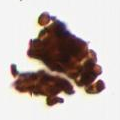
{"staining": {"intensity": "moderate", "quantity": ">75%", "location": "nuclear"}, "tissue": "adipose tissue", "cell_type": "Adipocytes", "image_type": "normal", "snomed": [{"axis": "morphology", "description": "Normal tissue, NOS"}, {"axis": "morphology", "description": "Duct carcinoma"}, {"axis": "topography", "description": "Breast"}, {"axis": "topography", "description": "Adipose tissue"}], "caption": "Adipose tissue stained with DAB (3,3'-diaminobenzidine) IHC displays medium levels of moderate nuclear staining in about >75% of adipocytes. The protein of interest is stained brown, and the nuclei are stained in blue (DAB (3,3'-diaminobenzidine) IHC with brightfield microscopy, high magnification).", "gene": "CUL1", "patient": {"sex": "female", "age": 37}}